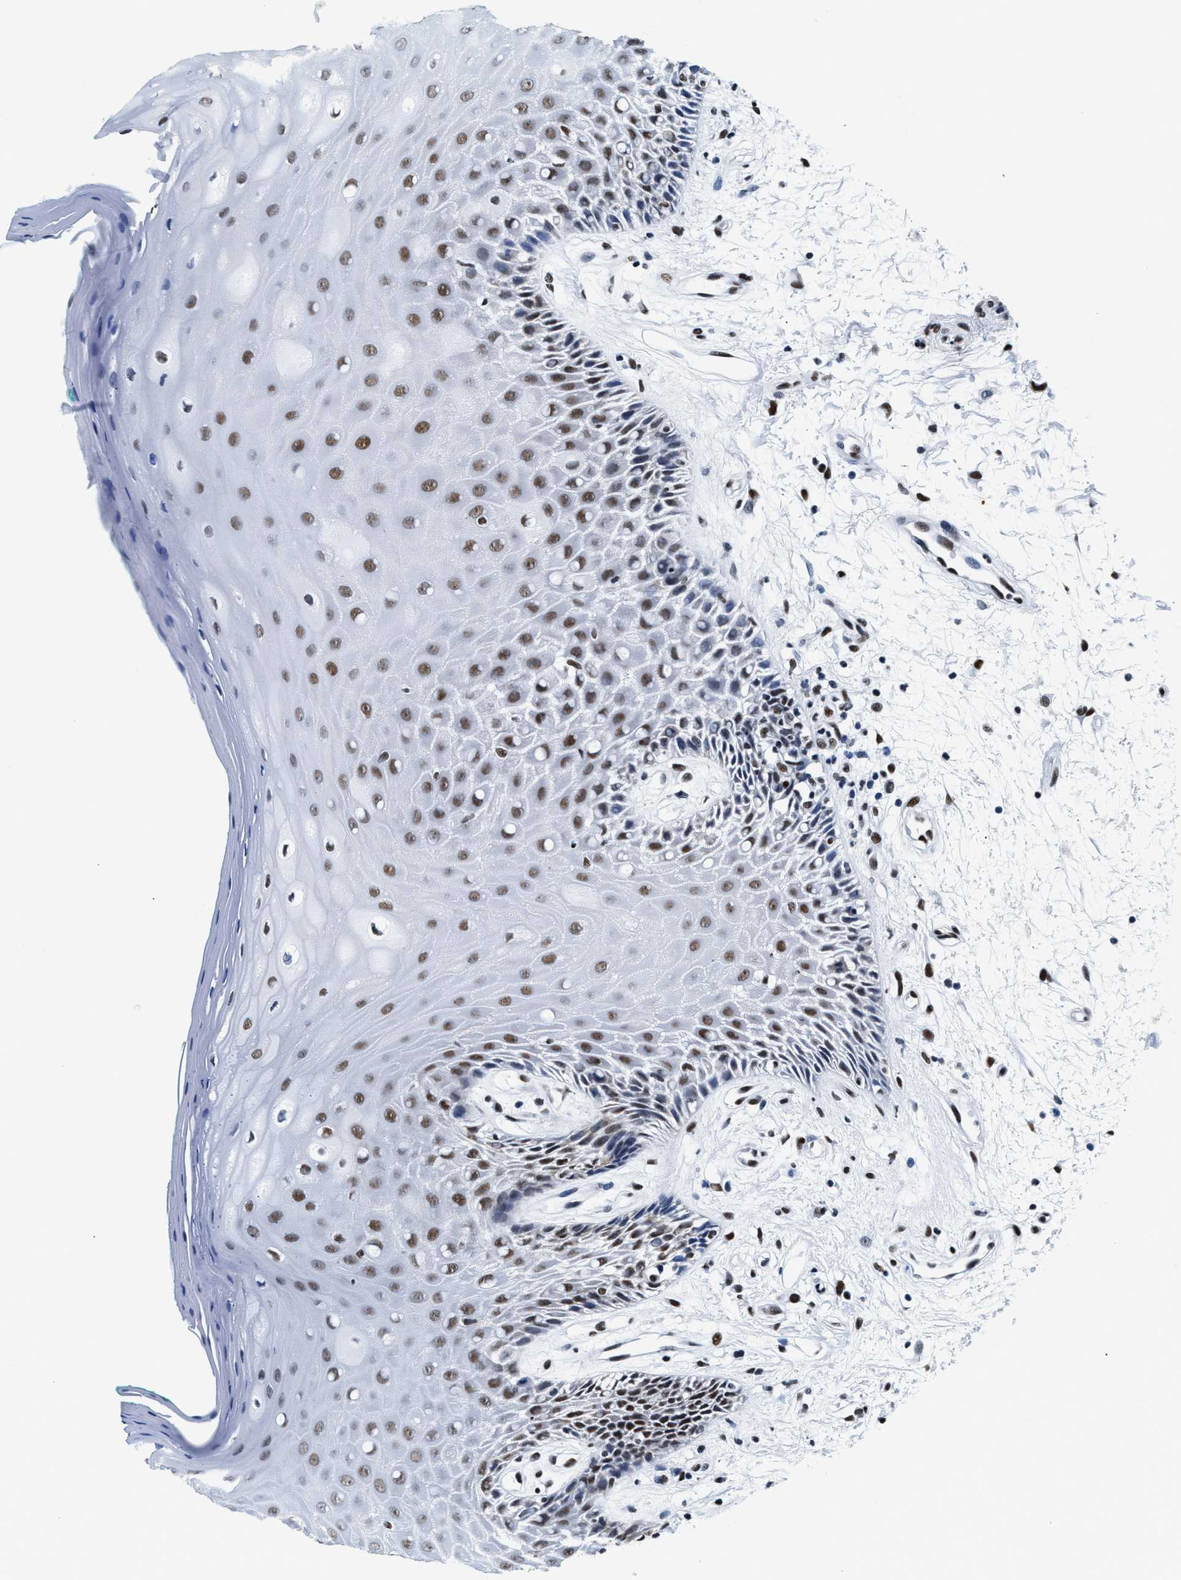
{"staining": {"intensity": "moderate", "quantity": ">75%", "location": "nuclear"}, "tissue": "oral mucosa", "cell_type": "Squamous epithelial cells", "image_type": "normal", "snomed": [{"axis": "morphology", "description": "Normal tissue, NOS"}, {"axis": "morphology", "description": "Squamous cell carcinoma, NOS"}, {"axis": "topography", "description": "Skeletal muscle"}, {"axis": "topography", "description": "Oral tissue"}, {"axis": "topography", "description": "Head-Neck"}], "caption": "DAB (3,3'-diaminobenzidine) immunohistochemical staining of normal oral mucosa demonstrates moderate nuclear protein staining in about >75% of squamous epithelial cells.", "gene": "RAD50", "patient": {"sex": "female", "age": 84}}